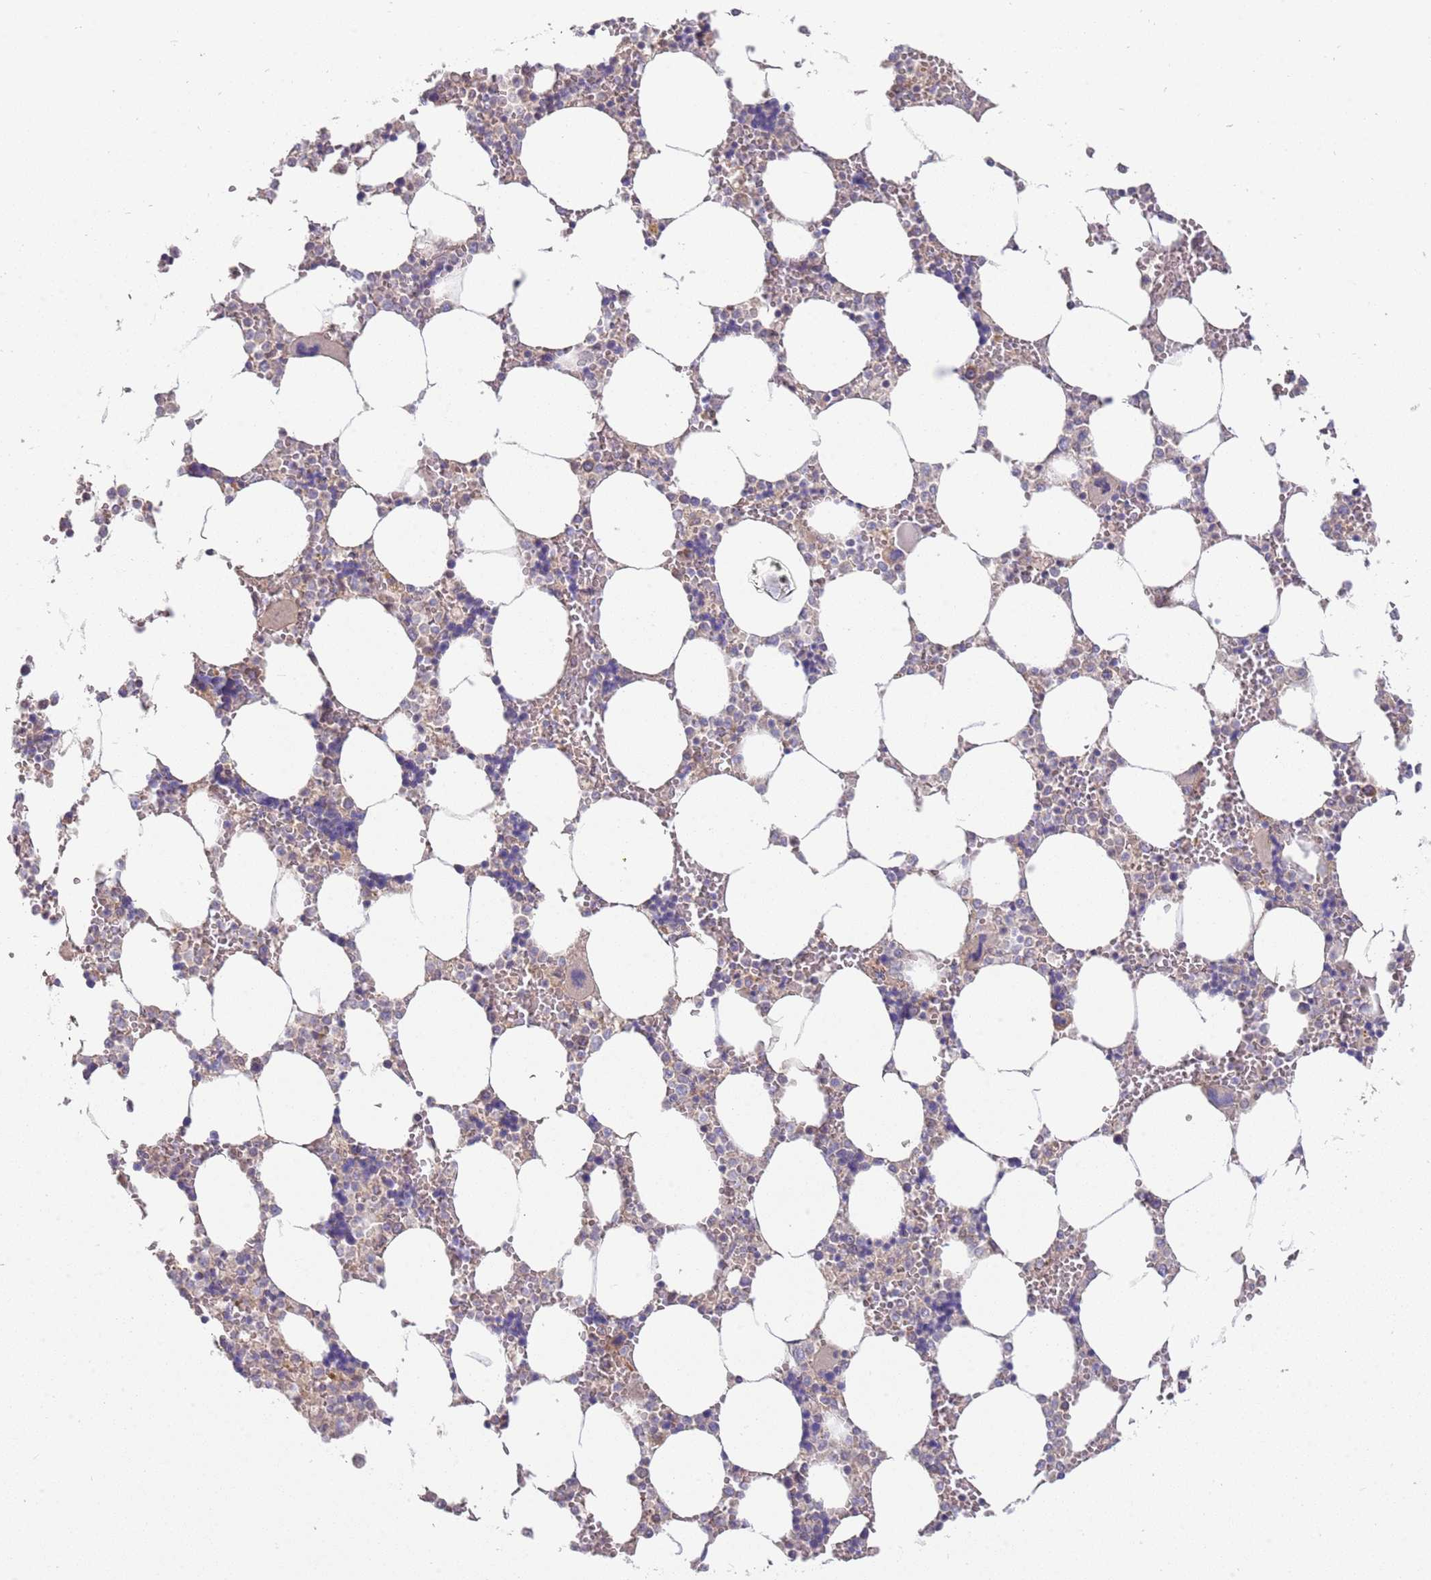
{"staining": {"intensity": "negative", "quantity": "none", "location": "none"}, "tissue": "bone marrow", "cell_type": "Hematopoietic cells", "image_type": "normal", "snomed": [{"axis": "morphology", "description": "Normal tissue, NOS"}, {"axis": "topography", "description": "Bone marrow"}], "caption": "This is a photomicrograph of immunohistochemistry staining of normal bone marrow, which shows no staining in hematopoietic cells.", "gene": "ABCC10", "patient": {"sex": "male", "age": 64}}